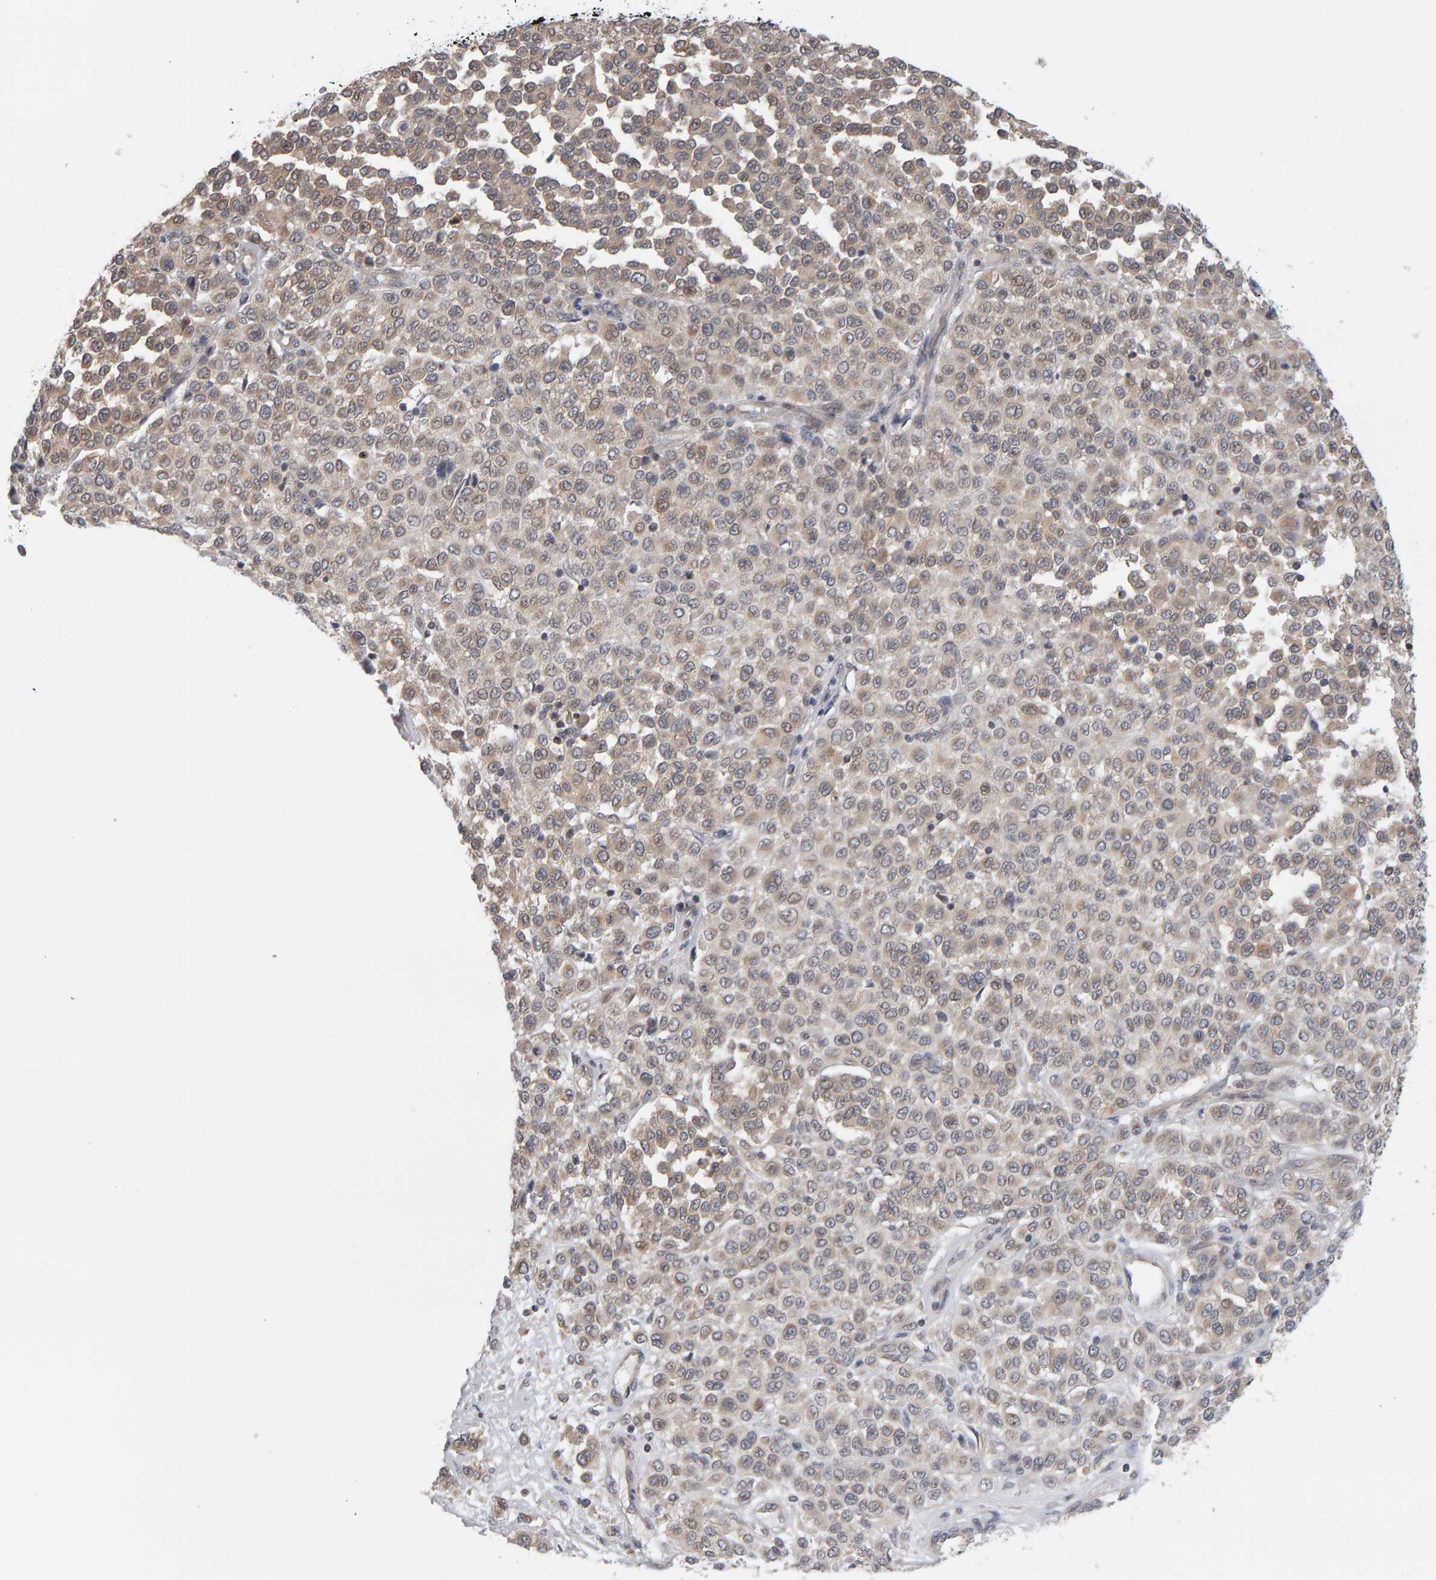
{"staining": {"intensity": "weak", "quantity": "<25%", "location": "cytoplasmic/membranous"}, "tissue": "melanoma", "cell_type": "Tumor cells", "image_type": "cancer", "snomed": [{"axis": "morphology", "description": "Malignant melanoma, Metastatic site"}, {"axis": "topography", "description": "Pancreas"}], "caption": "Immunohistochemistry image of human melanoma stained for a protein (brown), which exhibits no expression in tumor cells. Nuclei are stained in blue.", "gene": "MSRA", "patient": {"sex": "female", "age": 30}}